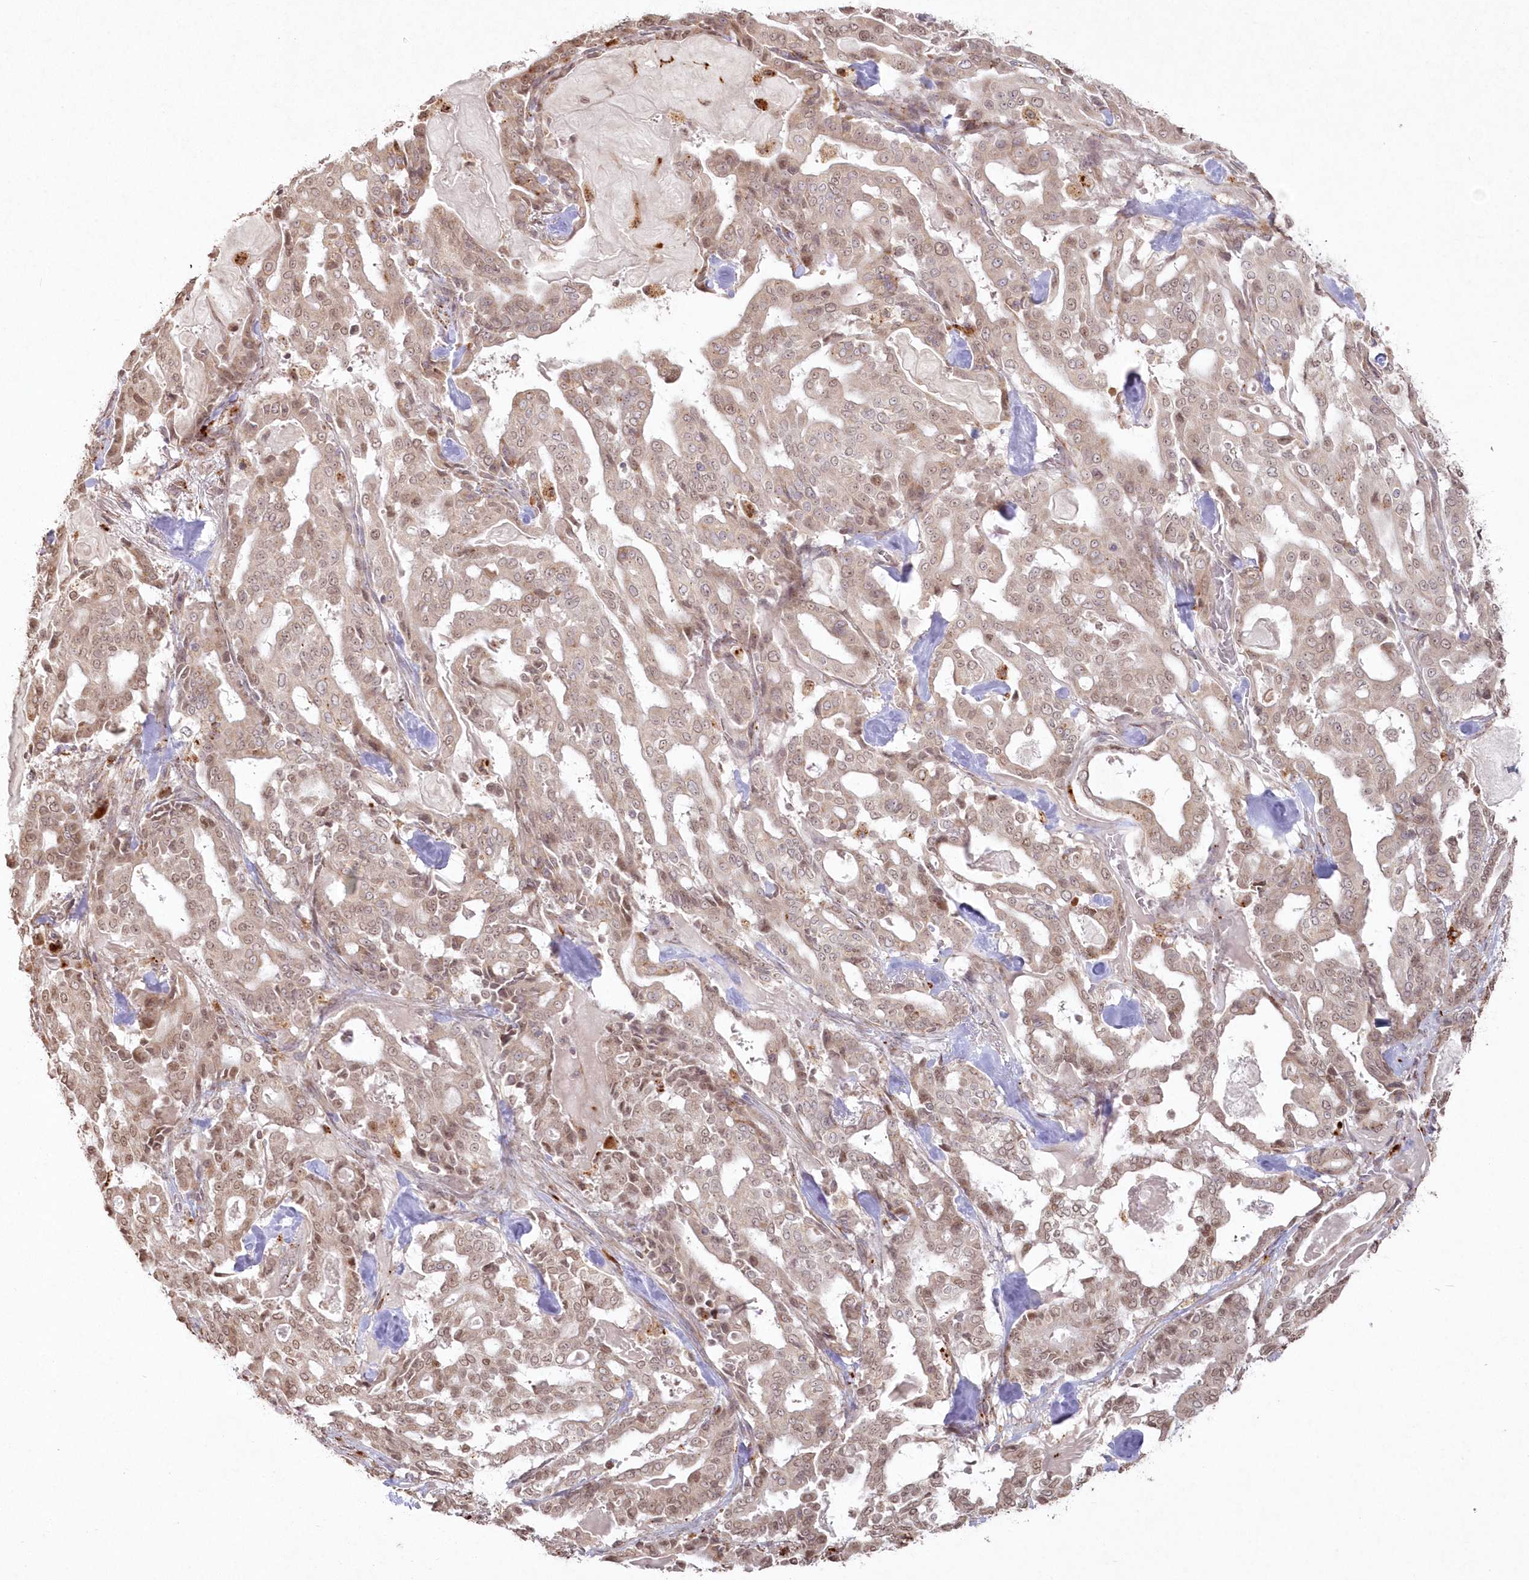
{"staining": {"intensity": "moderate", "quantity": ">75%", "location": "cytoplasmic/membranous,nuclear"}, "tissue": "pancreatic cancer", "cell_type": "Tumor cells", "image_type": "cancer", "snomed": [{"axis": "morphology", "description": "Adenocarcinoma, NOS"}, {"axis": "topography", "description": "Pancreas"}], "caption": "Moderate cytoplasmic/membranous and nuclear staining for a protein is present in about >75% of tumor cells of pancreatic cancer (adenocarcinoma) using IHC.", "gene": "ARSB", "patient": {"sex": "male", "age": 63}}